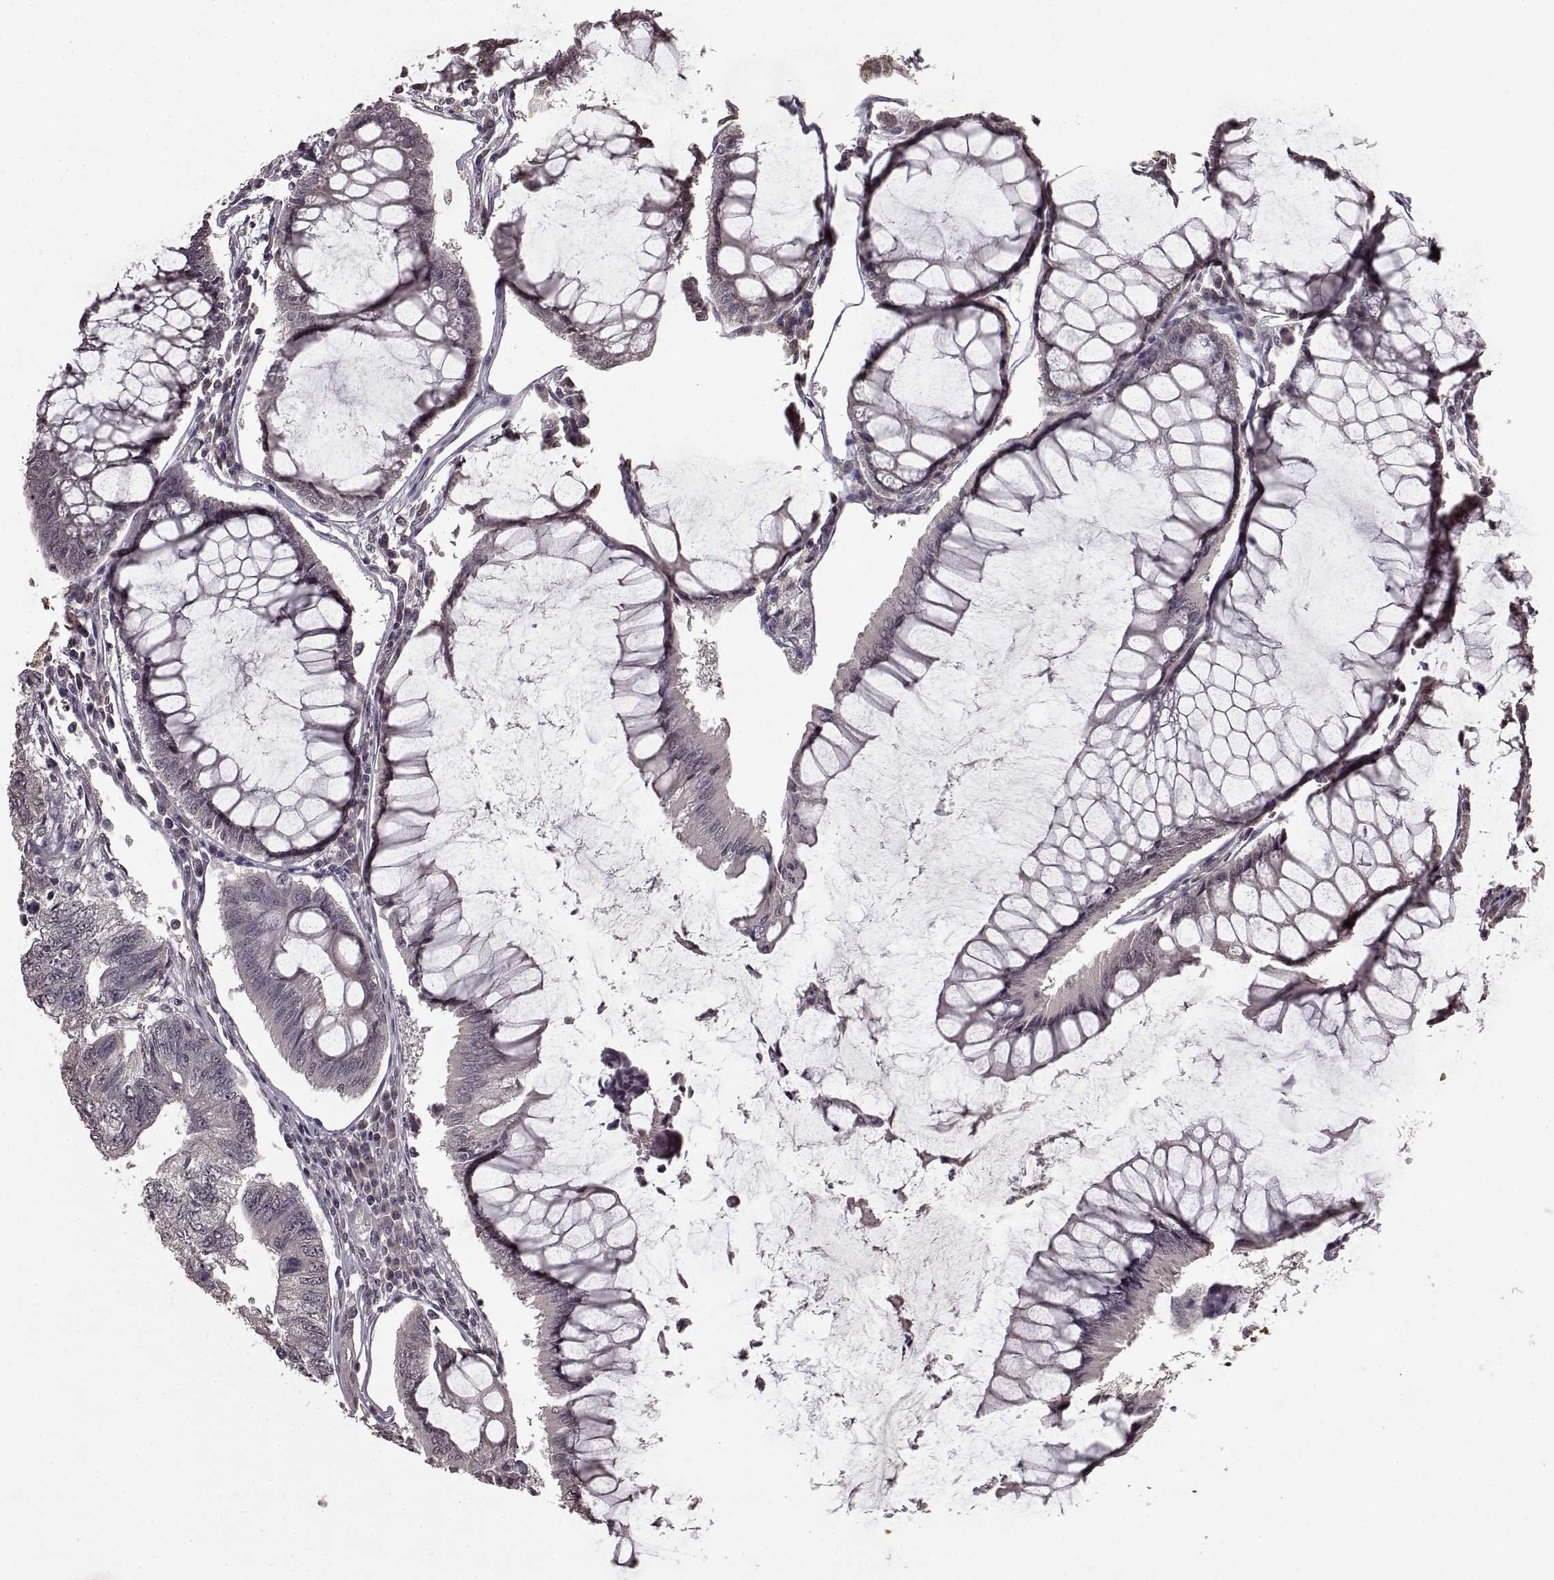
{"staining": {"intensity": "negative", "quantity": "none", "location": "none"}, "tissue": "colorectal cancer", "cell_type": "Tumor cells", "image_type": "cancer", "snomed": [{"axis": "morphology", "description": "Adenocarcinoma, NOS"}, {"axis": "topography", "description": "Colon"}], "caption": "Immunohistochemical staining of colorectal cancer (adenocarcinoma) demonstrates no significant positivity in tumor cells.", "gene": "NTRK2", "patient": {"sex": "female", "age": 65}}